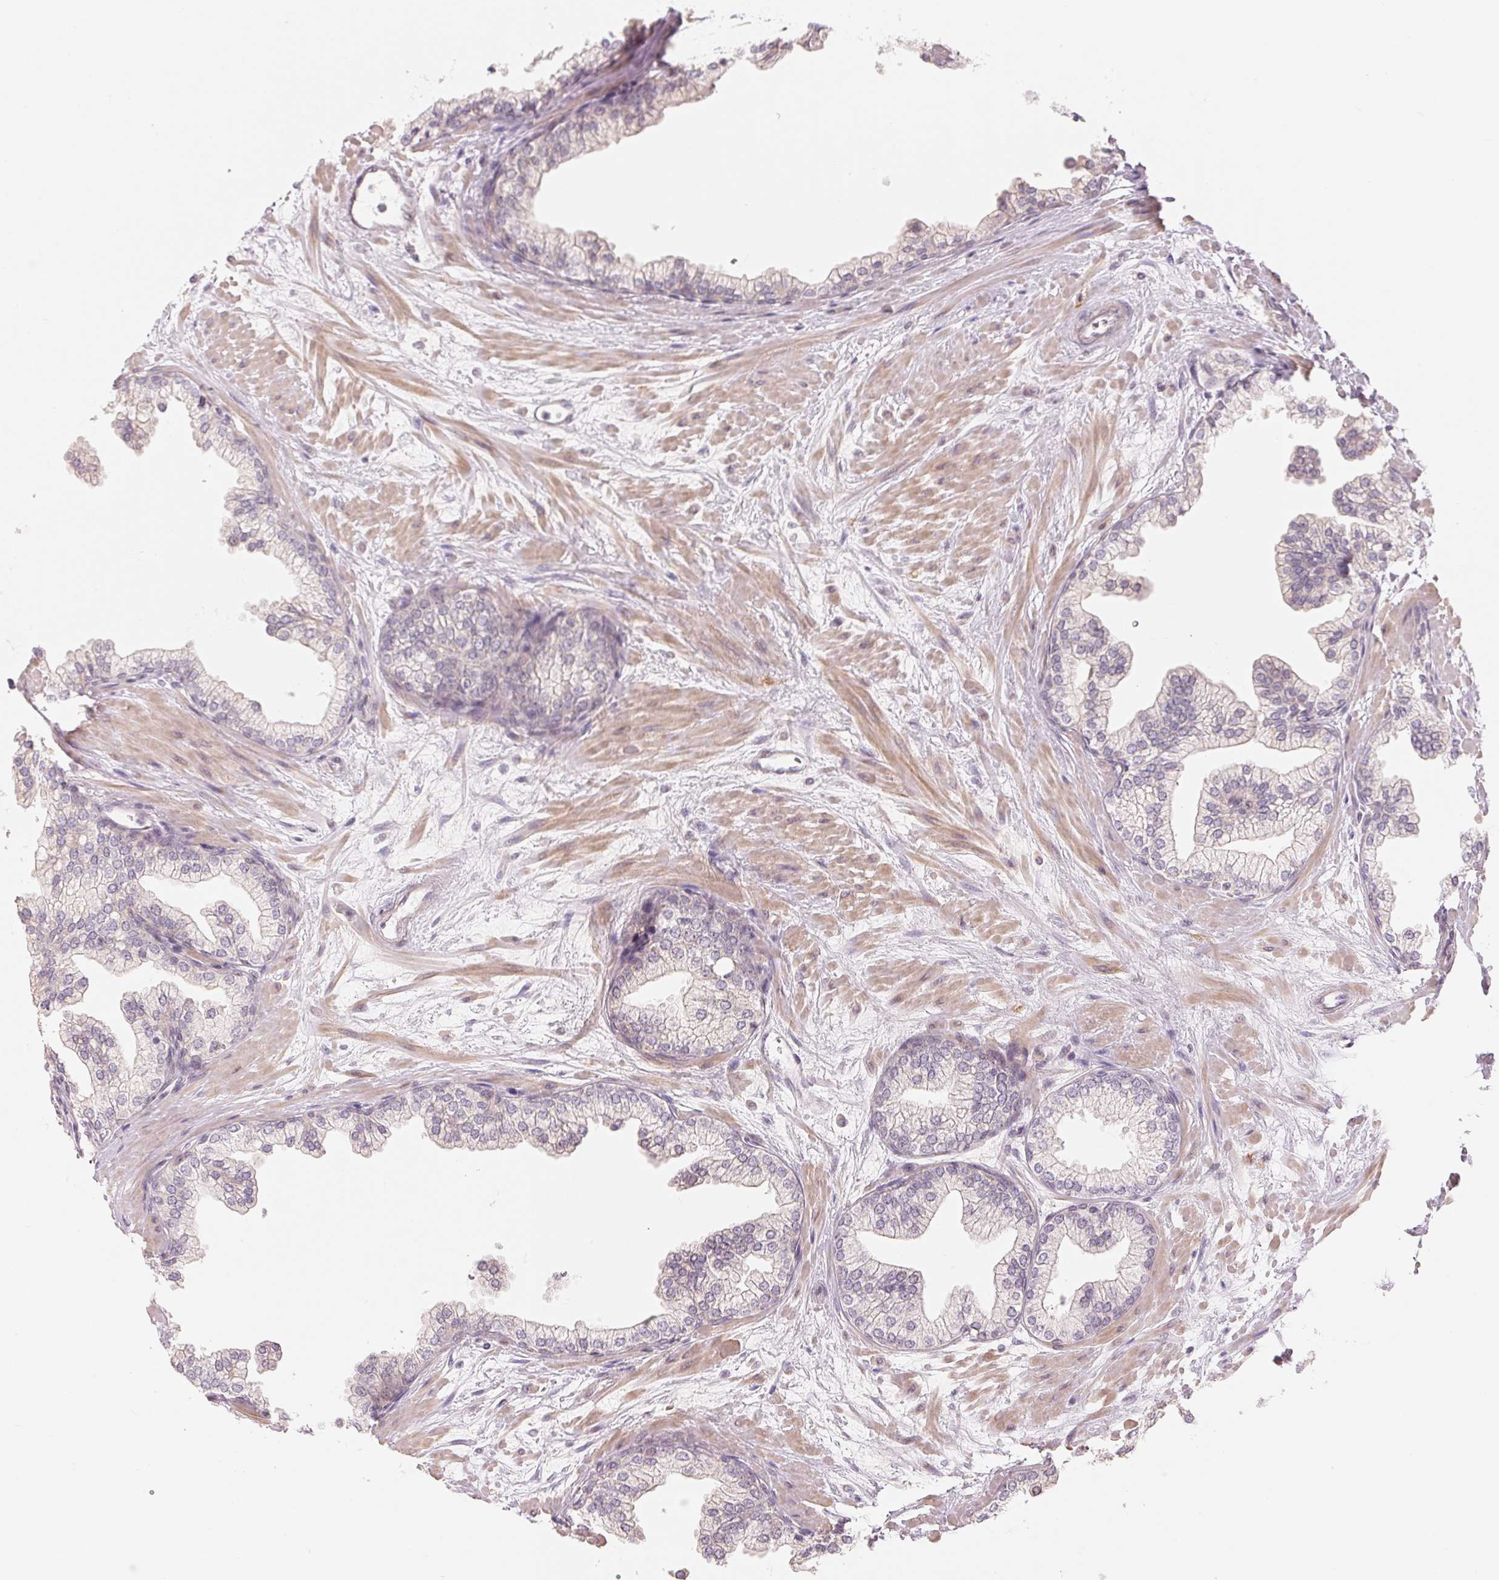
{"staining": {"intensity": "weak", "quantity": "<25%", "location": "cytoplasmic/membranous"}, "tissue": "prostate", "cell_type": "Glandular cells", "image_type": "normal", "snomed": [{"axis": "morphology", "description": "Normal tissue, NOS"}, {"axis": "topography", "description": "Prostate"}, {"axis": "topography", "description": "Peripheral nerve tissue"}], "caption": "Immunohistochemistry (IHC) of benign prostate exhibits no positivity in glandular cells. (Stains: DAB immunohistochemistry (IHC) with hematoxylin counter stain, Microscopy: brightfield microscopy at high magnification).", "gene": "DENND2C", "patient": {"sex": "male", "age": 61}}